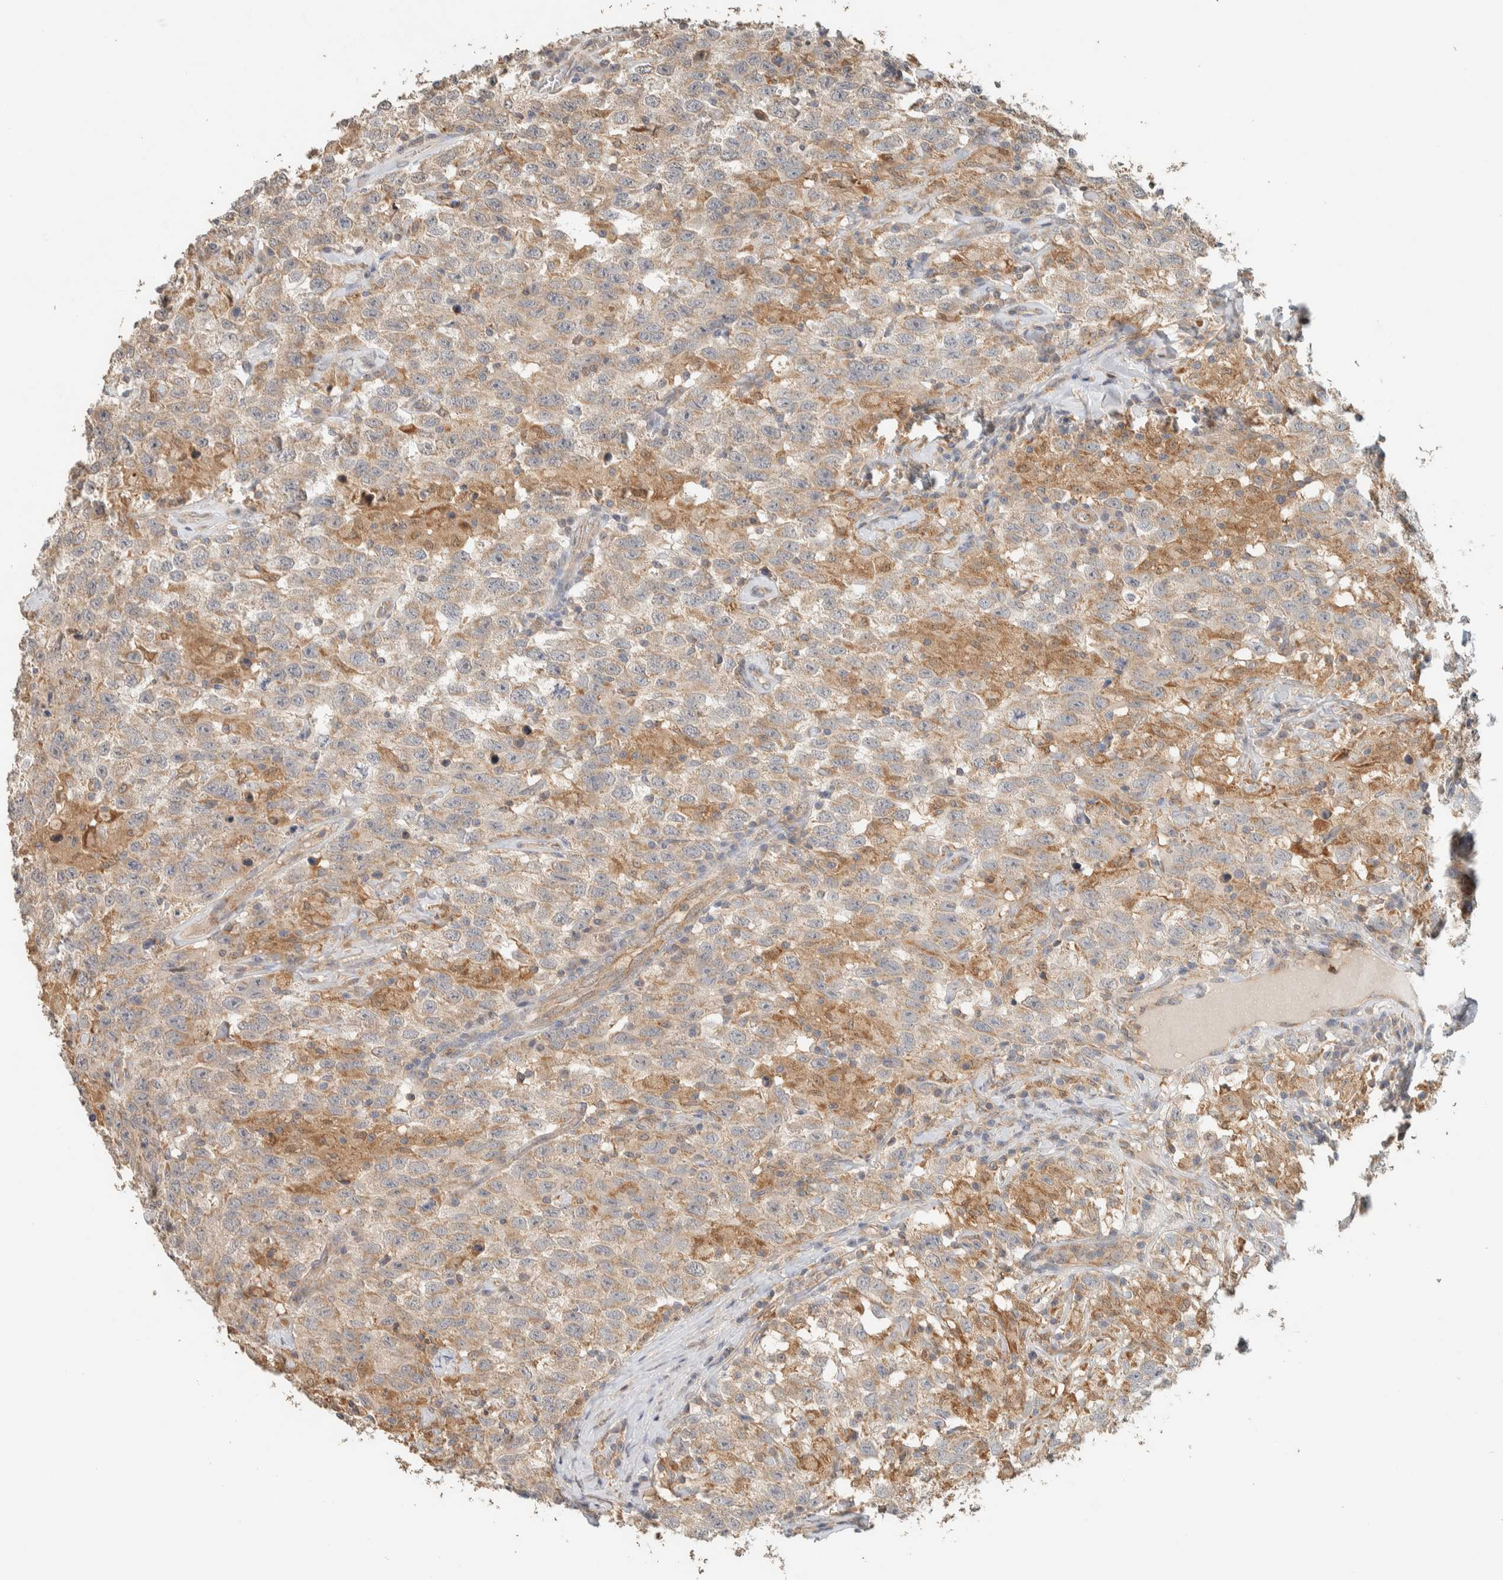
{"staining": {"intensity": "weak", "quantity": ">75%", "location": "cytoplasmic/membranous"}, "tissue": "testis cancer", "cell_type": "Tumor cells", "image_type": "cancer", "snomed": [{"axis": "morphology", "description": "Seminoma, NOS"}, {"axis": "topography", "description": "Testis"}], "caption": "Immunohistochemical staining of human testis seminoma shows low levels of weak cytoplasmic/membranous expression in approximately >75% of tumor cells. (Stains: DAB (3,3'-diaminobenzidine) in brown, nuclei in blue, Microscopy: brightfield microscopy at high magnification).", "gene": "PDE7B", "patient": {"sex": "male", "age": 41}}